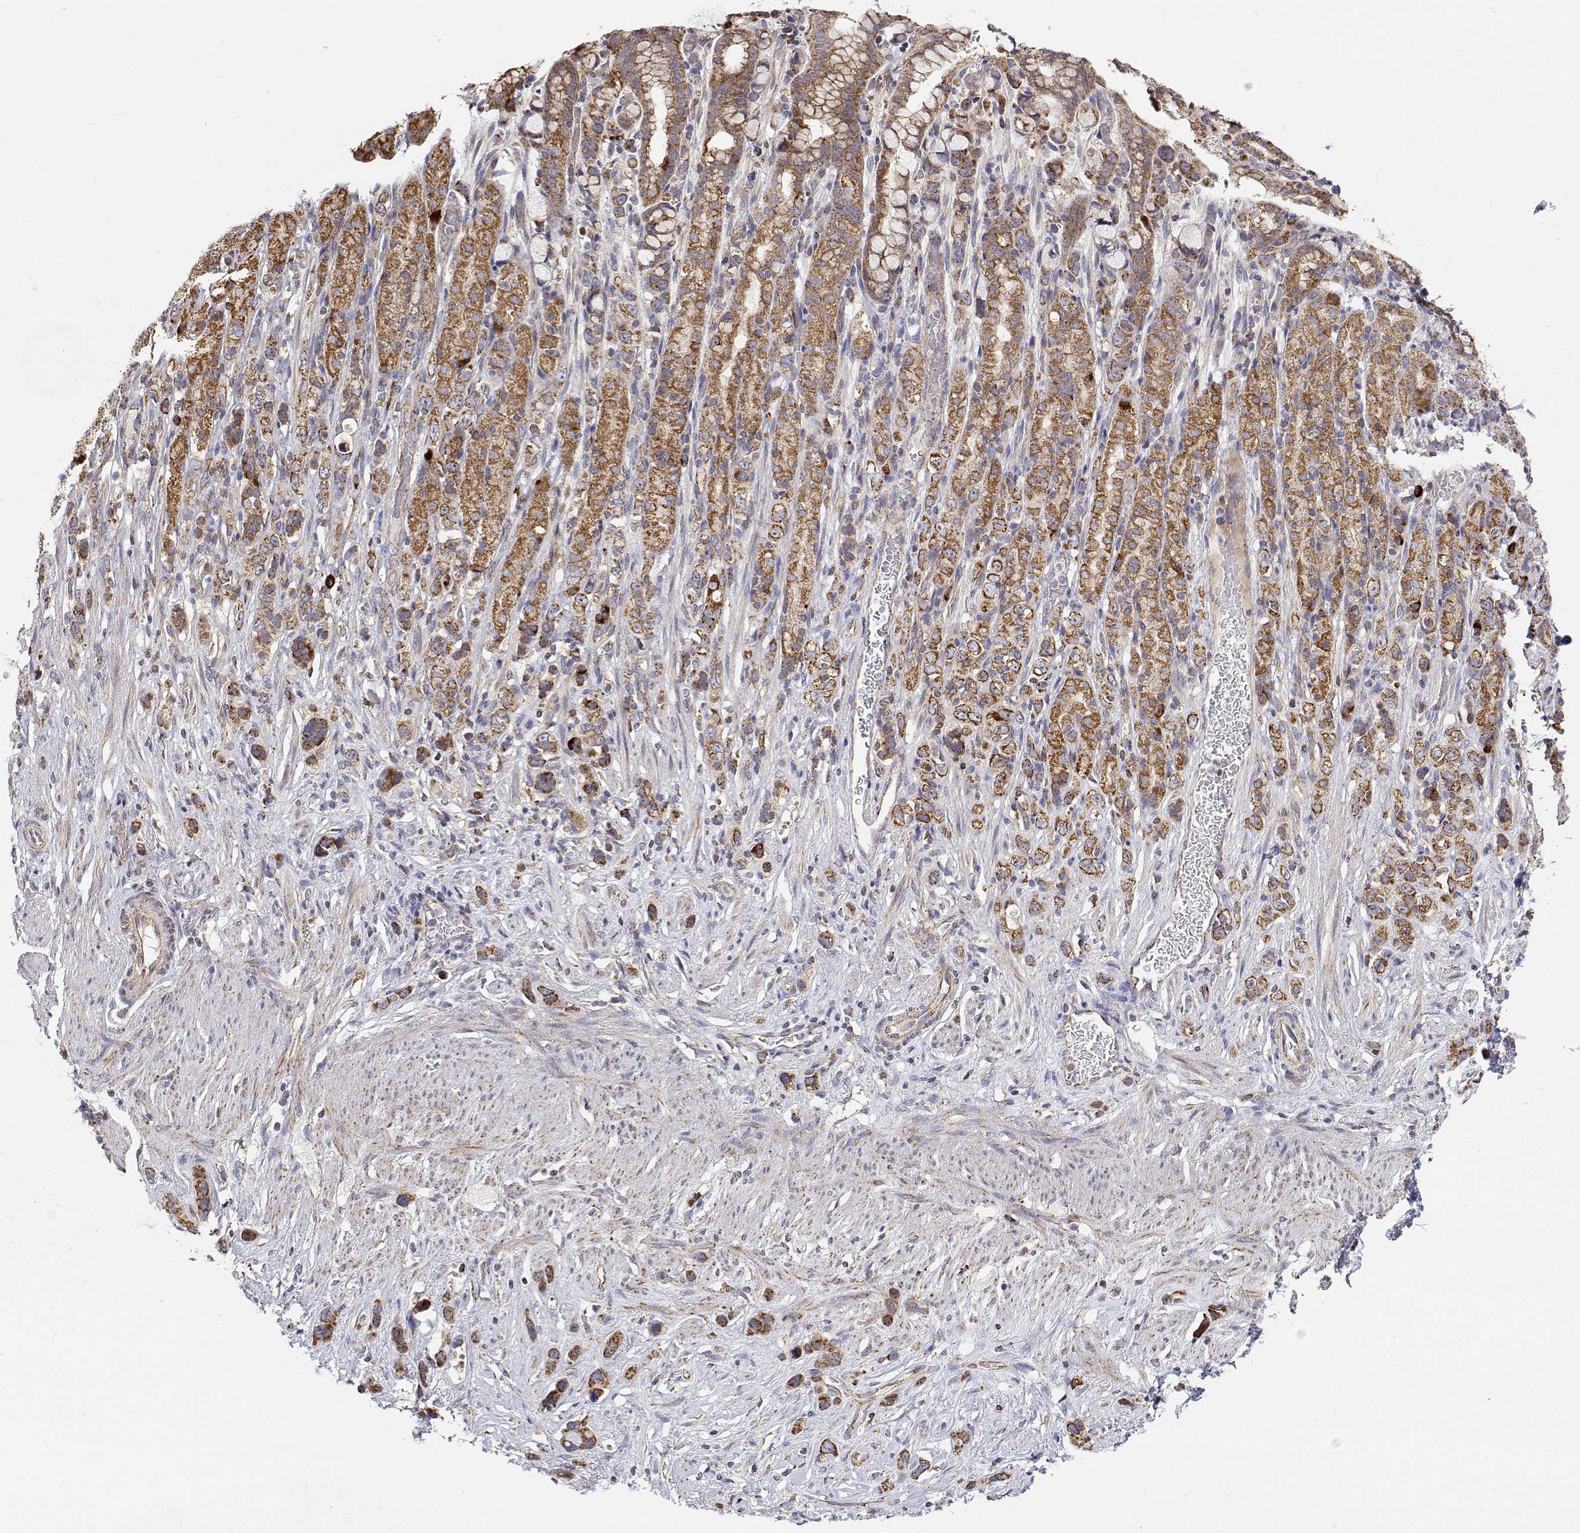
{"staining": {"intensity": "moderate", "quantity": ">75%", "location": "cytoplasmic/membranous"}, "tissue": "stomach cancer", "cell_type": "Tumor cells", "image_type": "cancer", "snomed": [{"axis": "morphology", "description": "Adenocarcinoma, NOS"}, {"axis": "topography", "description": "Stomach"}], "caption": "Protein analysis of stomach cancer tissue reveals moderate cytoplasmic/membranous staining in approximately >75% of tumor cells.", "gene": "SPICE1", "patient": {"sex": "female", "age": 65}}